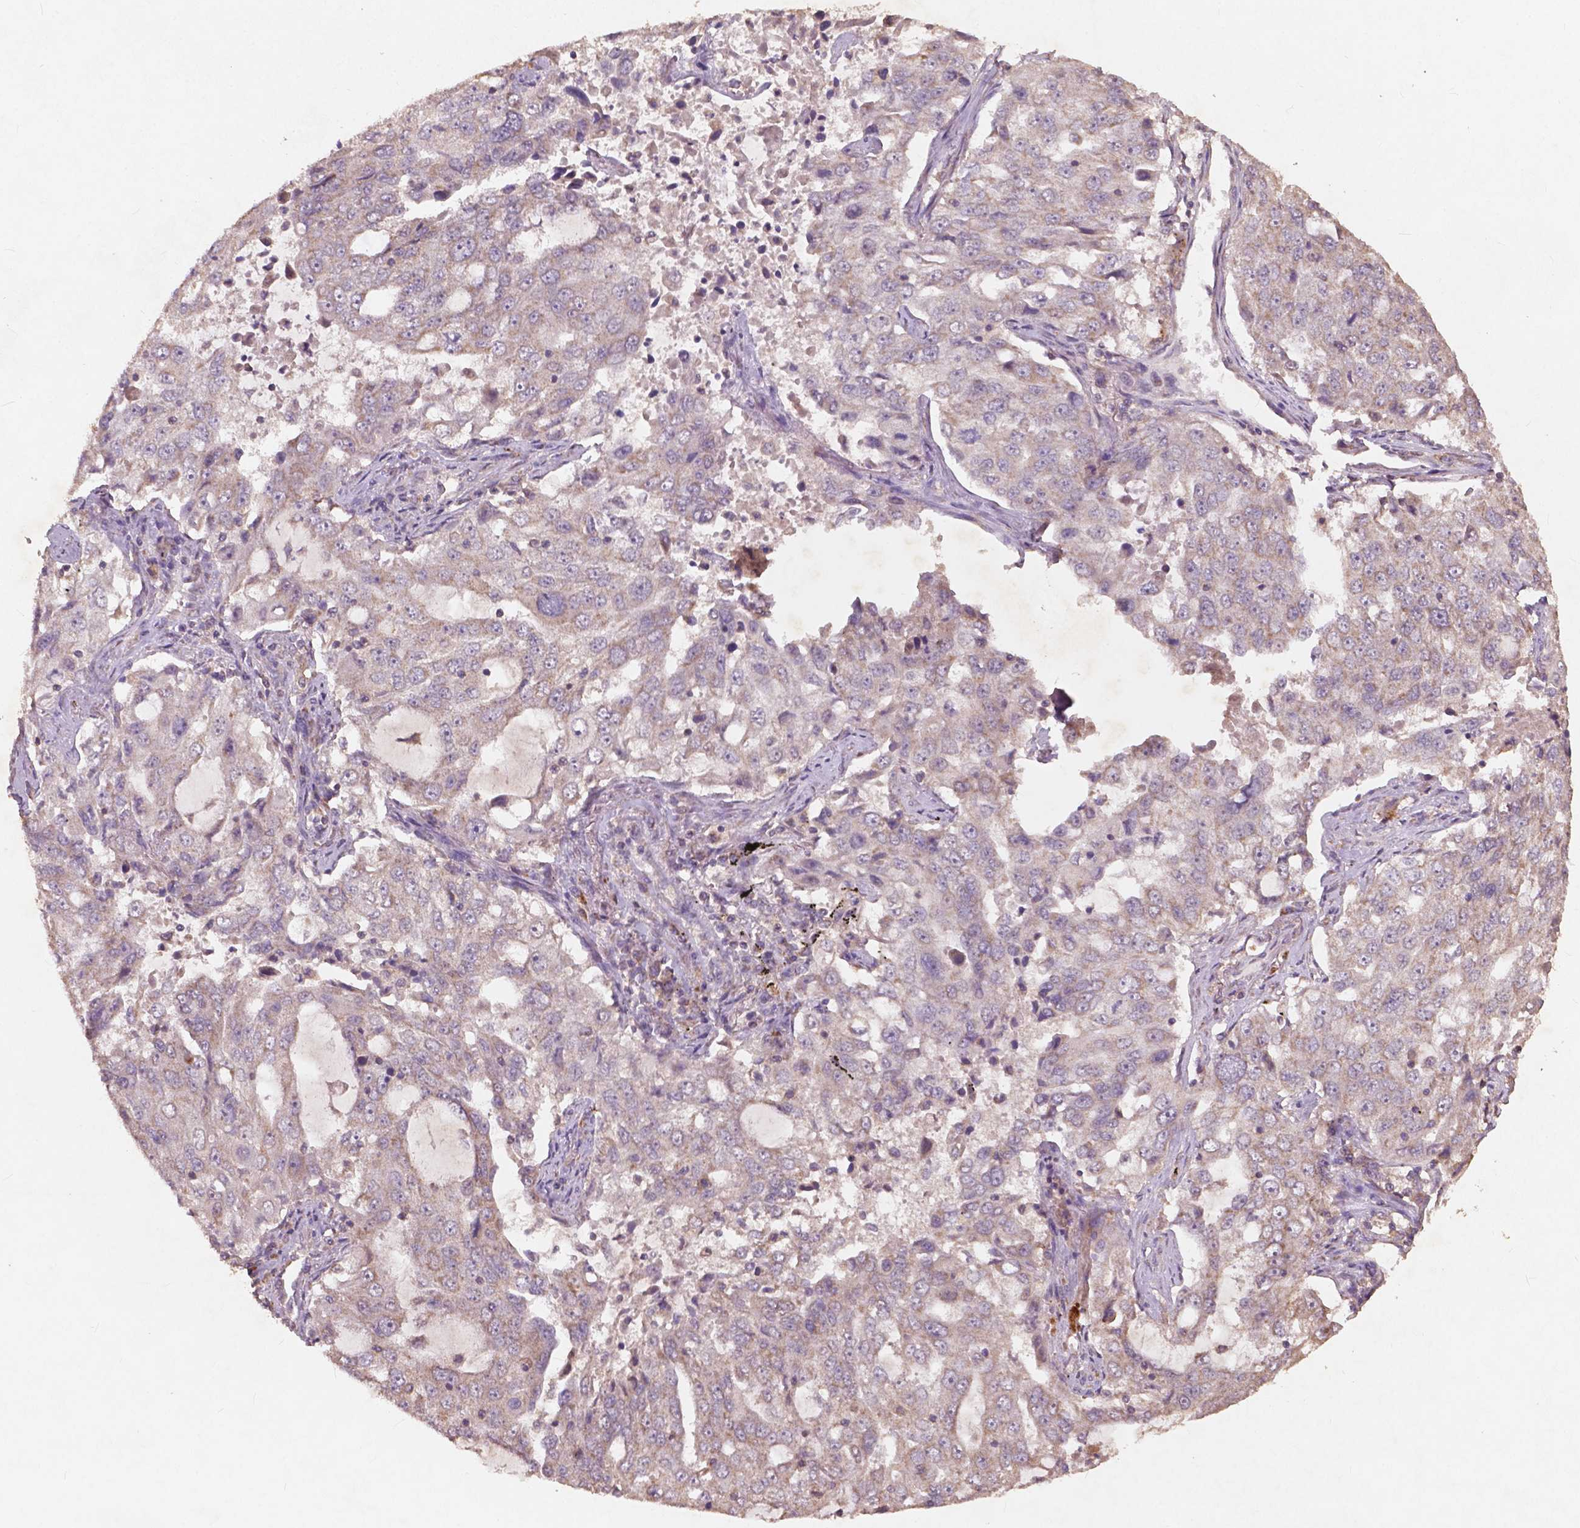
{"staining": {"intensity": "weak", "quantity": ">75%", "location": "cytoplasmic/membranous"}, "tissue": "lung cancer", "cell_type": "Tumor cells", "image_type": "cancer", "snomed": [{"axis": "morphology", "description": "Adenocarcinoma, NOS"}, {"axis": "topography", "description": "Lung"}], "caption": "Adenocarcinoma (lung) stained with a brown dye shows weak cytoplasmic/membranous positive staining in approximately >75% of tumor cells.", "gene": "ST6GALNAC5", "patient": {"sex": "female", "age": 61}}